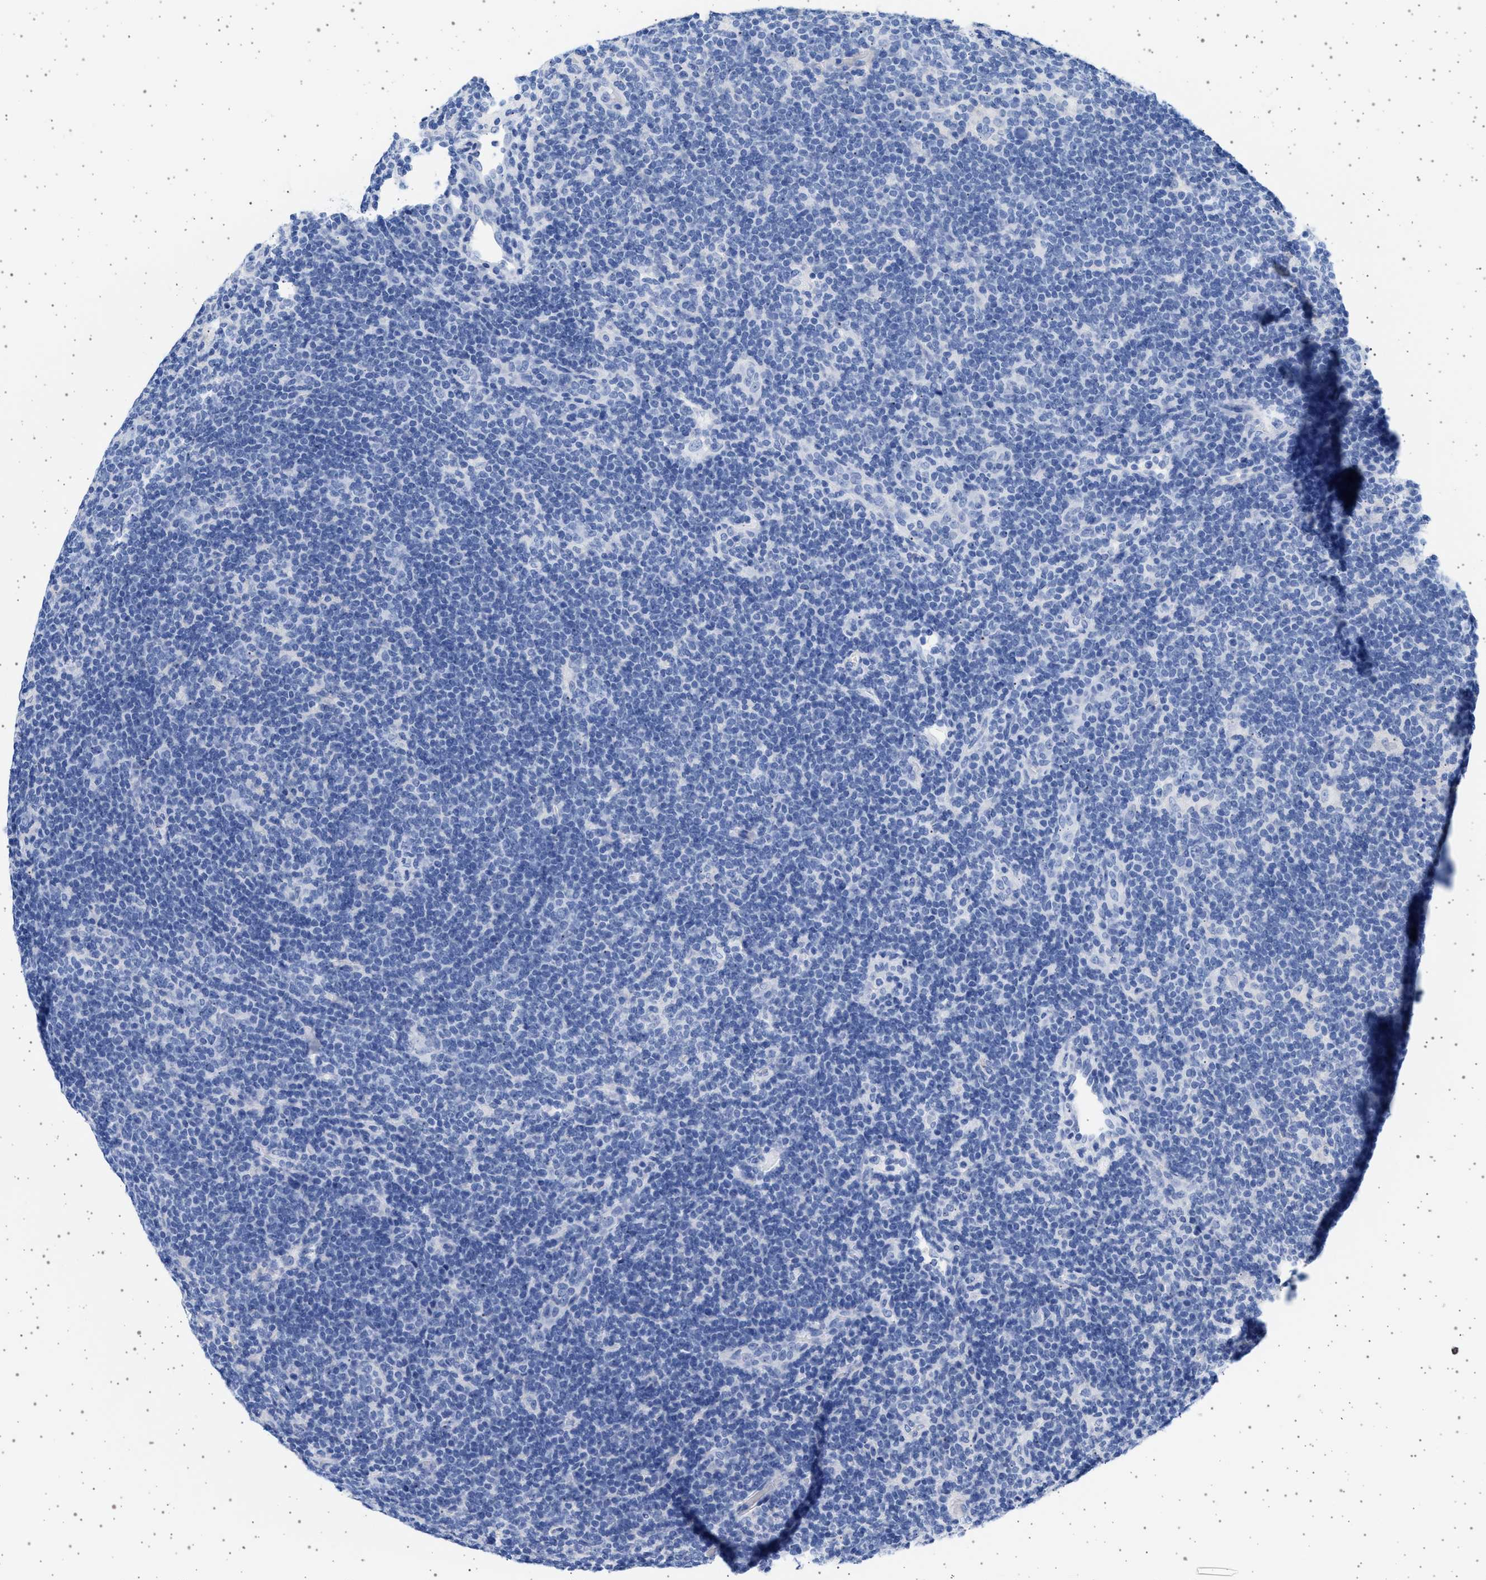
{"staining": {"intensity": "negative", "quantity": "none", "location": "none"}, "tissue": "lymphoma", "cell_type": "Tumor cells", "image_type": "cancer", "snomed": [{"axis": "morphology", "description": "Hodgkin's disease, NOS"}, {"axis": "topography", "description": "Lymph node"}], "caption": "Histopathology image shows no significant protein staining in tumor cells of lymphoma.", "gene": "TRMT10B", "patient": {"sex": "female", "age": 57}}